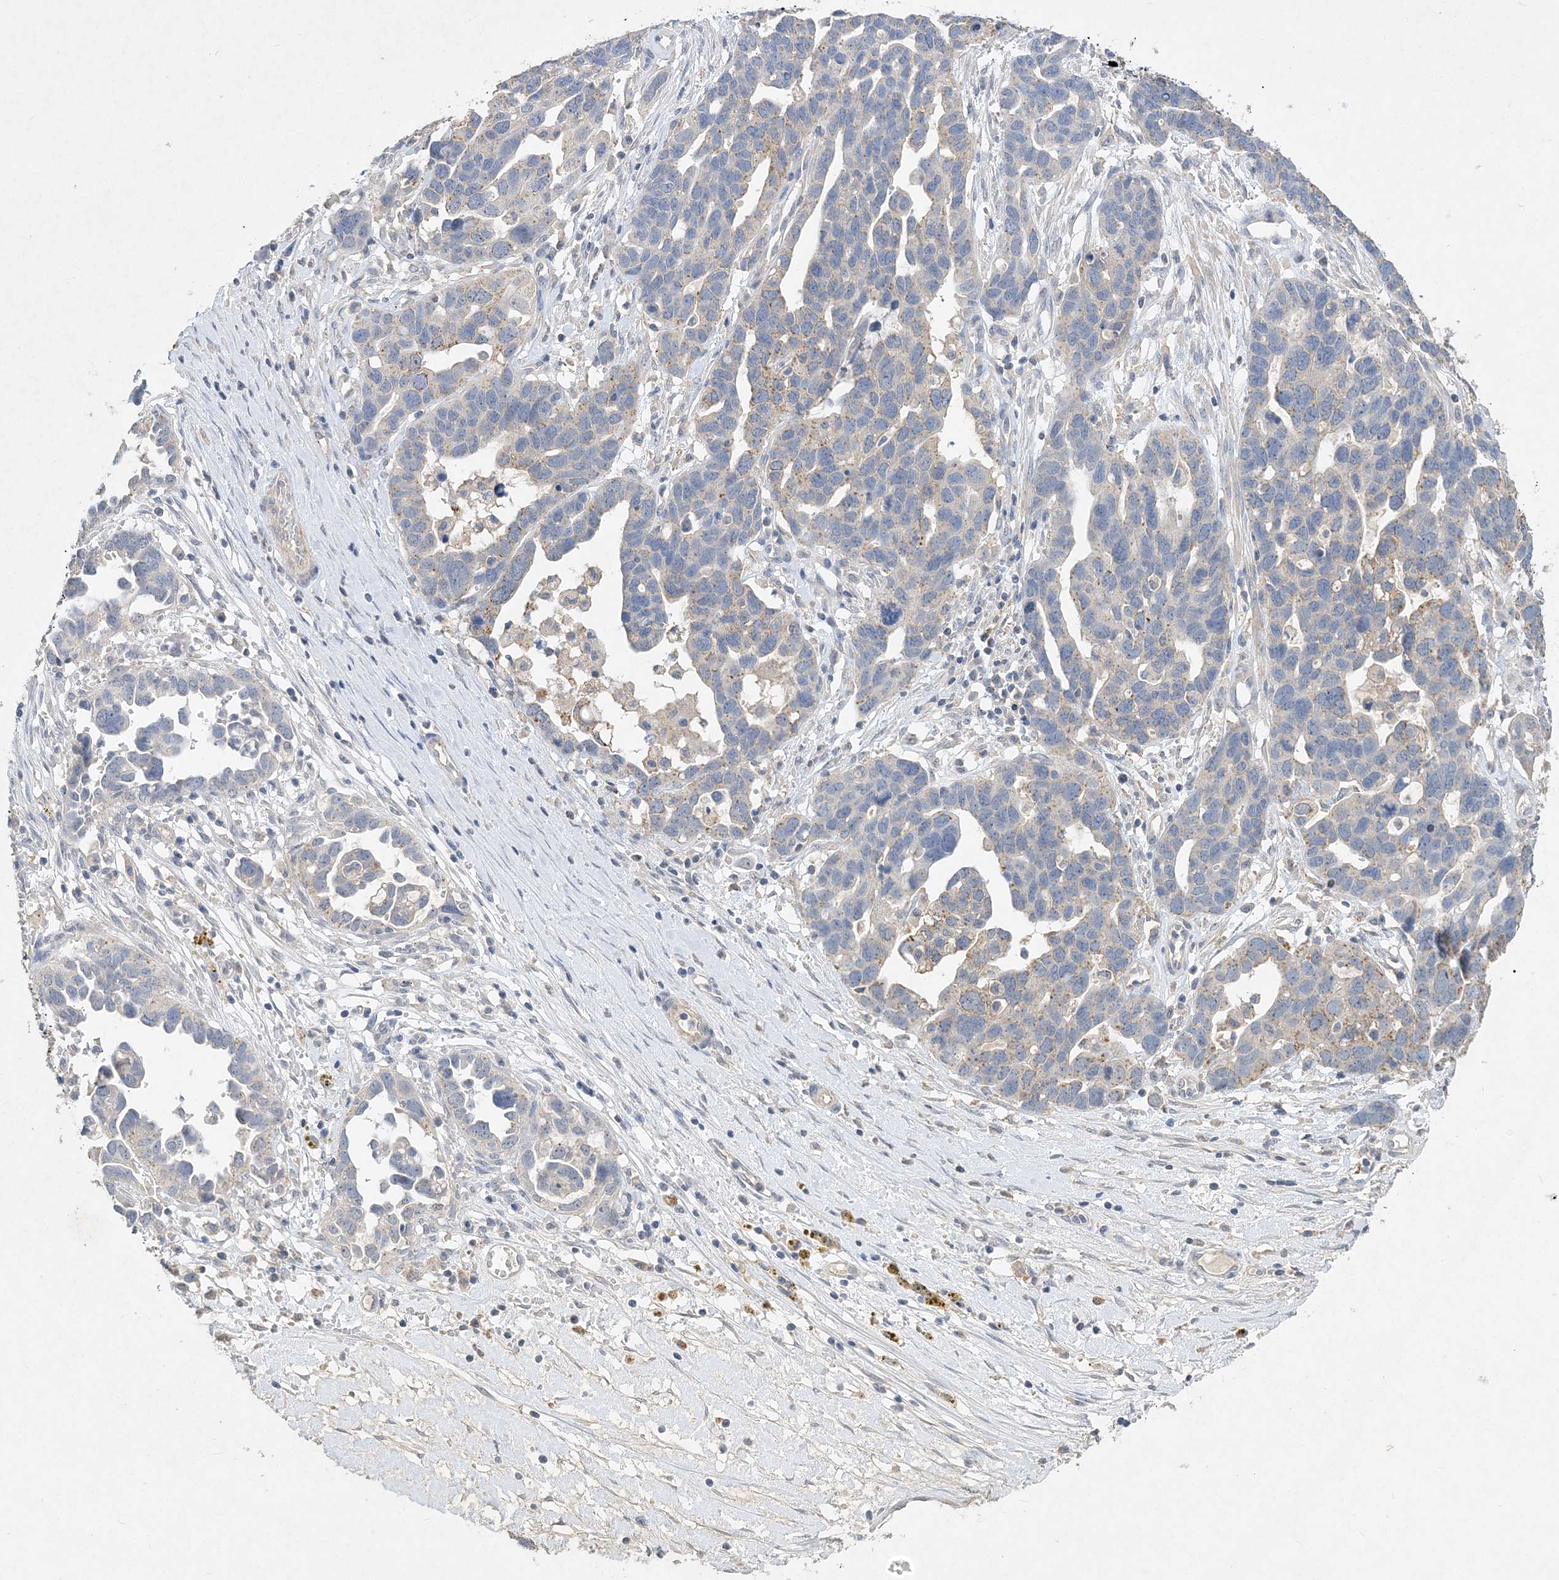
{"staining": {"intensity": "weak", "quantity": "<25%", "location": "cytoplasmic/membranous"}, "tissue": "ovarian cancer", "cell_type": "Tumor cells", "image_type": "cancer", "snomed": [{"axis": "morphology", "description": "Cystadenocarcinoma, serous, NOS"}, {"axis": "topography", "description": "Ovary"}], "caption": "IHC of human ovarian serous cystadenocarcinoma demonstrates no staining in tumor cells. Brightfield microscopy of IHC stained with DAB (3,3'-diaminobenzidine) (brown) and hematoxylin (blue), captured at high magnification.", "gene": "C11orf58", "patient": {"sex": "female", "age": 54}}